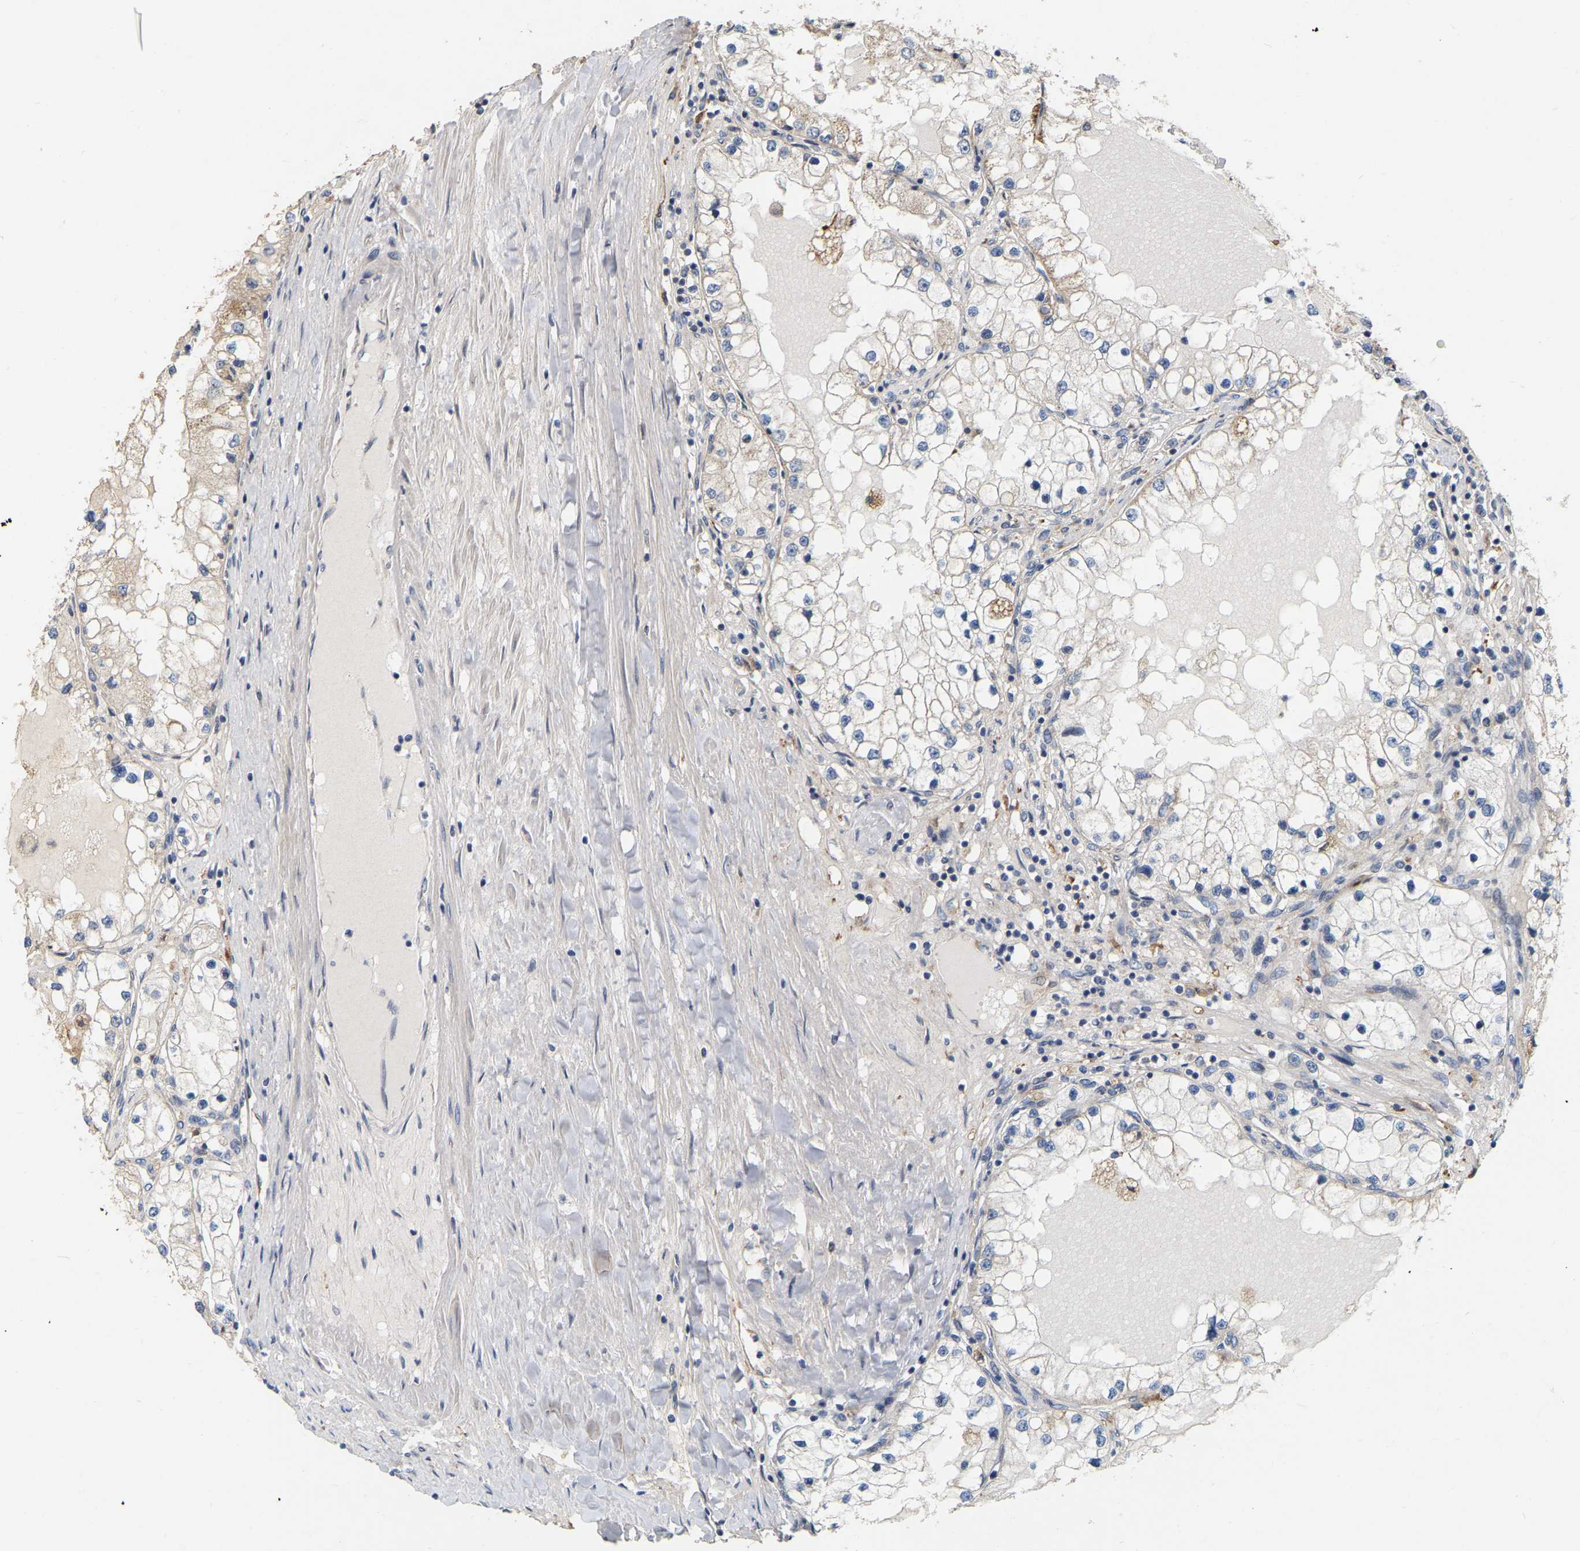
{"staining": {"intensity": "weak", "quantity": "<25%", "location": "cytoplasmic/membranous"}, "tissue": "renal cancer", "cell_type": "Tumor cells", "image_type": "cancer", "snomed": [{"axis": "morphology", "description": "Adenocarcinoma, NOS"}, {"axis": "topography", "description": "Kidney"}], "caption": "Renal cancer (adenocarcinoma) stained for a protein using IHC exhibits no expression tumor cells.", "gene": "SSH1", "patient": {"sex": "male", "age": 68}}